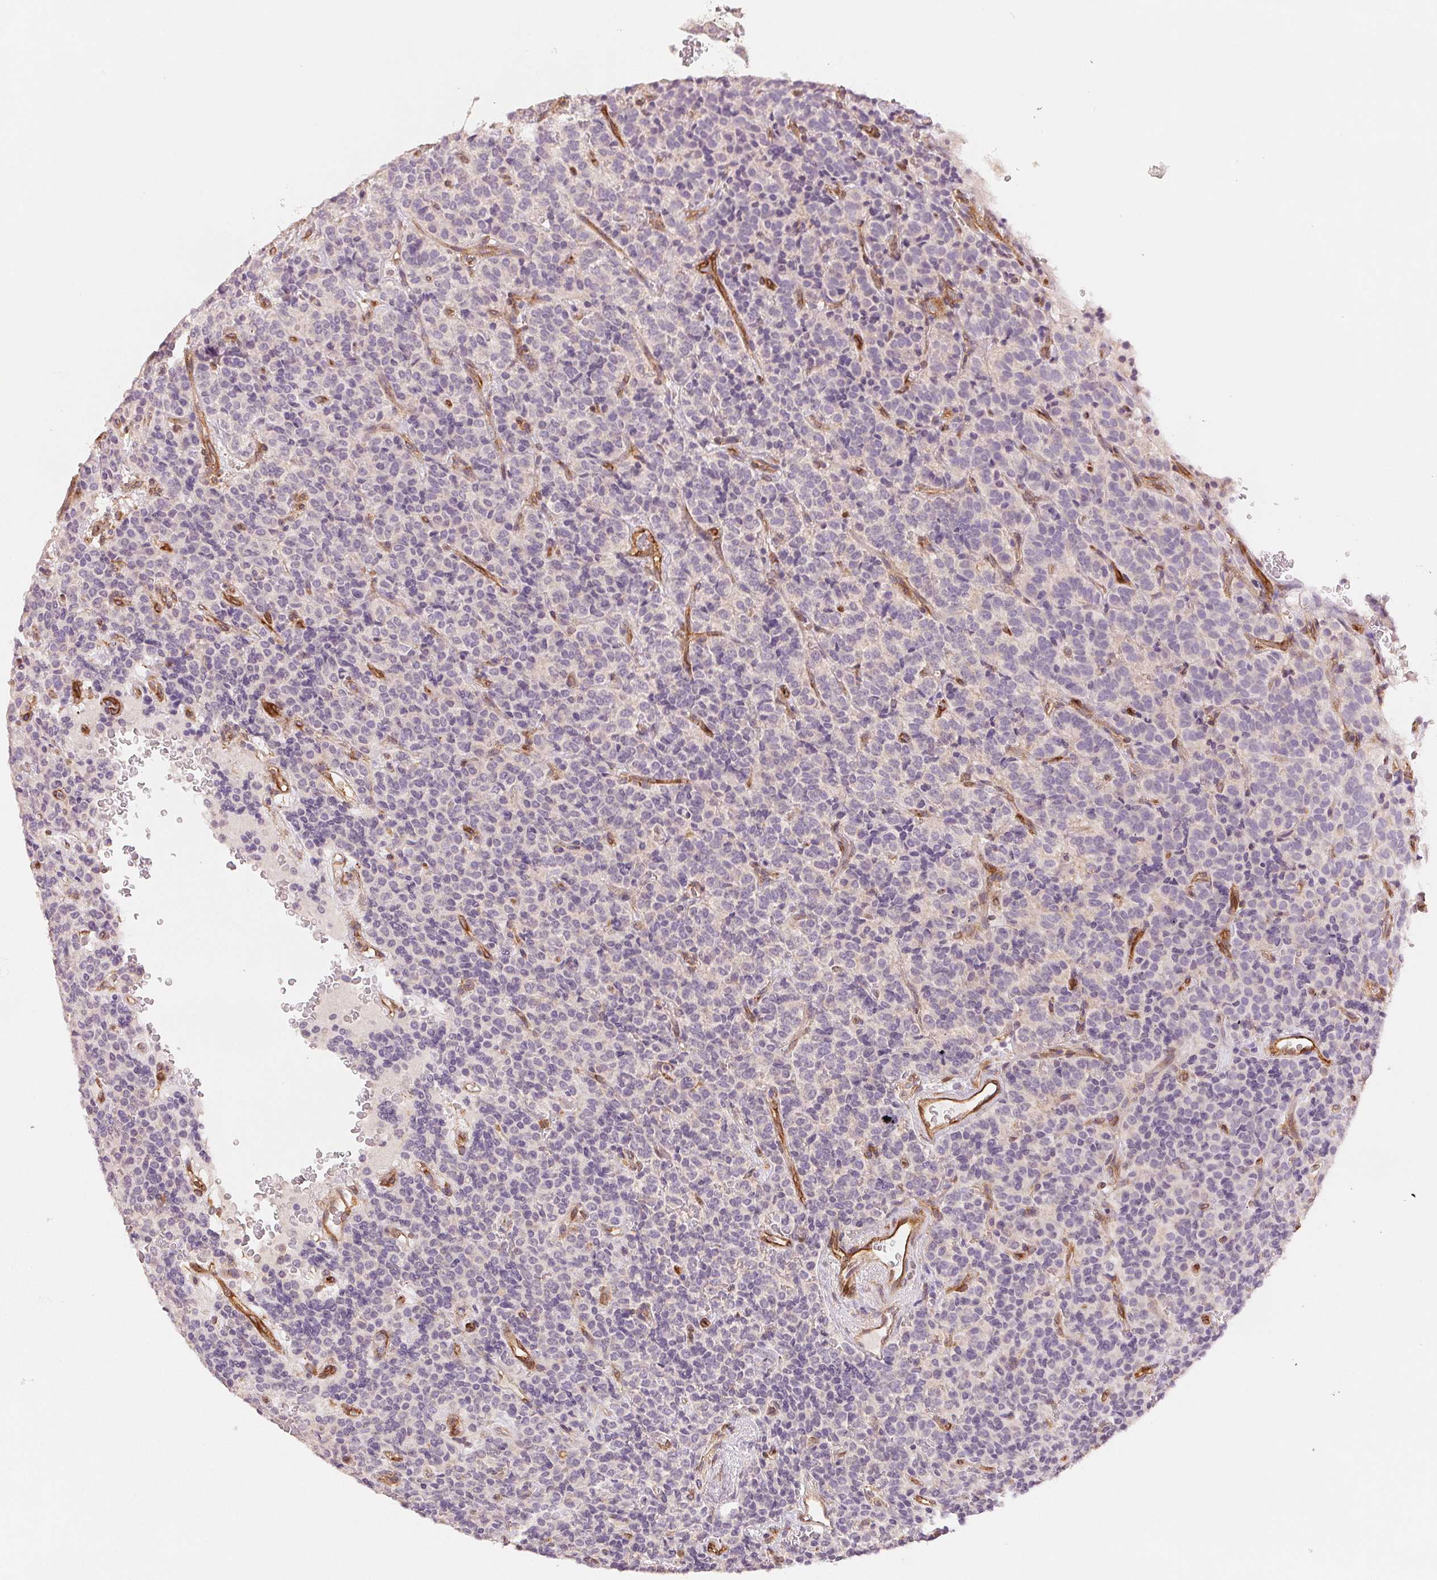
{"staining": {"intensity": "negative", "quantity": "none", "location": "none"}, "tissue": "carcinoid", "cell_type": "Tumor cells", "image_type": "cancer", "snomed": [{"axis": "morphology", "description": "Carcinoid, malignant, NOS"}, {"axis": "topography", "description": "Pancreas"}], "caption": "IHC image of carcinoid (malignant) stained for a protein (brown), which shows no positivity in tumor cells.", "gene": "DIAPH2", "patient": {"sex": "male", "age": 36}}